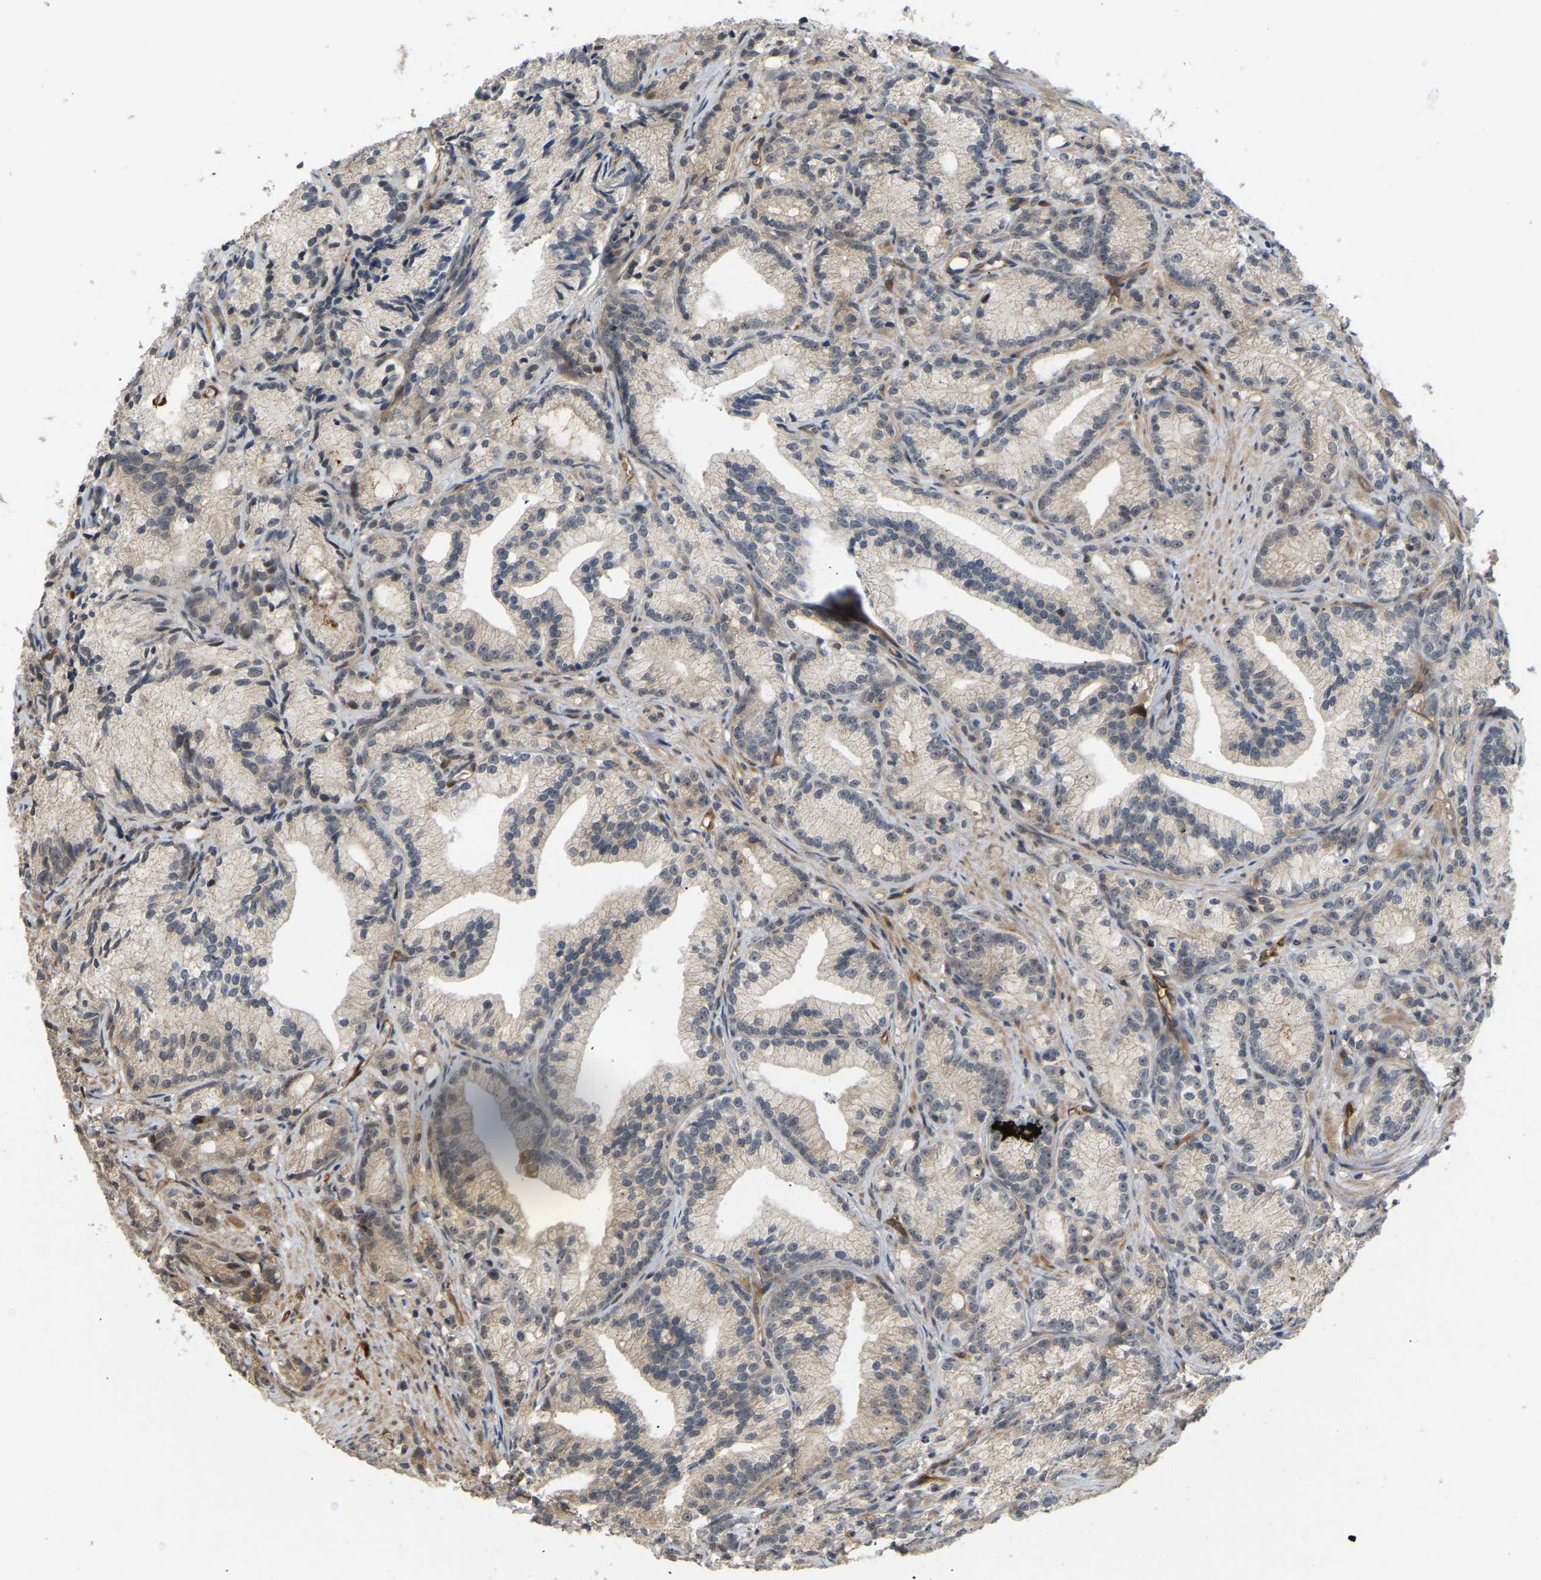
{"staining": {"intensity": "weak", "quantity": "<25%", "location": "cytoplasmic/membranous"}, "tissue": "prostate cancer", "cell_type": "Tumor cells", "image_type": "cancer", "snomed": [{"axis": "morphology", "description": "Adenocarcinoma, Low grade"}, {"axis": "topography", "description": "Prostate"}], "caption": "This is an immunohistochemistry histopathology image of prostate cancer (low-grade adenocarcinoma). There is no expression in tumor cells.", "gene": "LIMK2", "patient": {"sex": "male", "age": 89}}